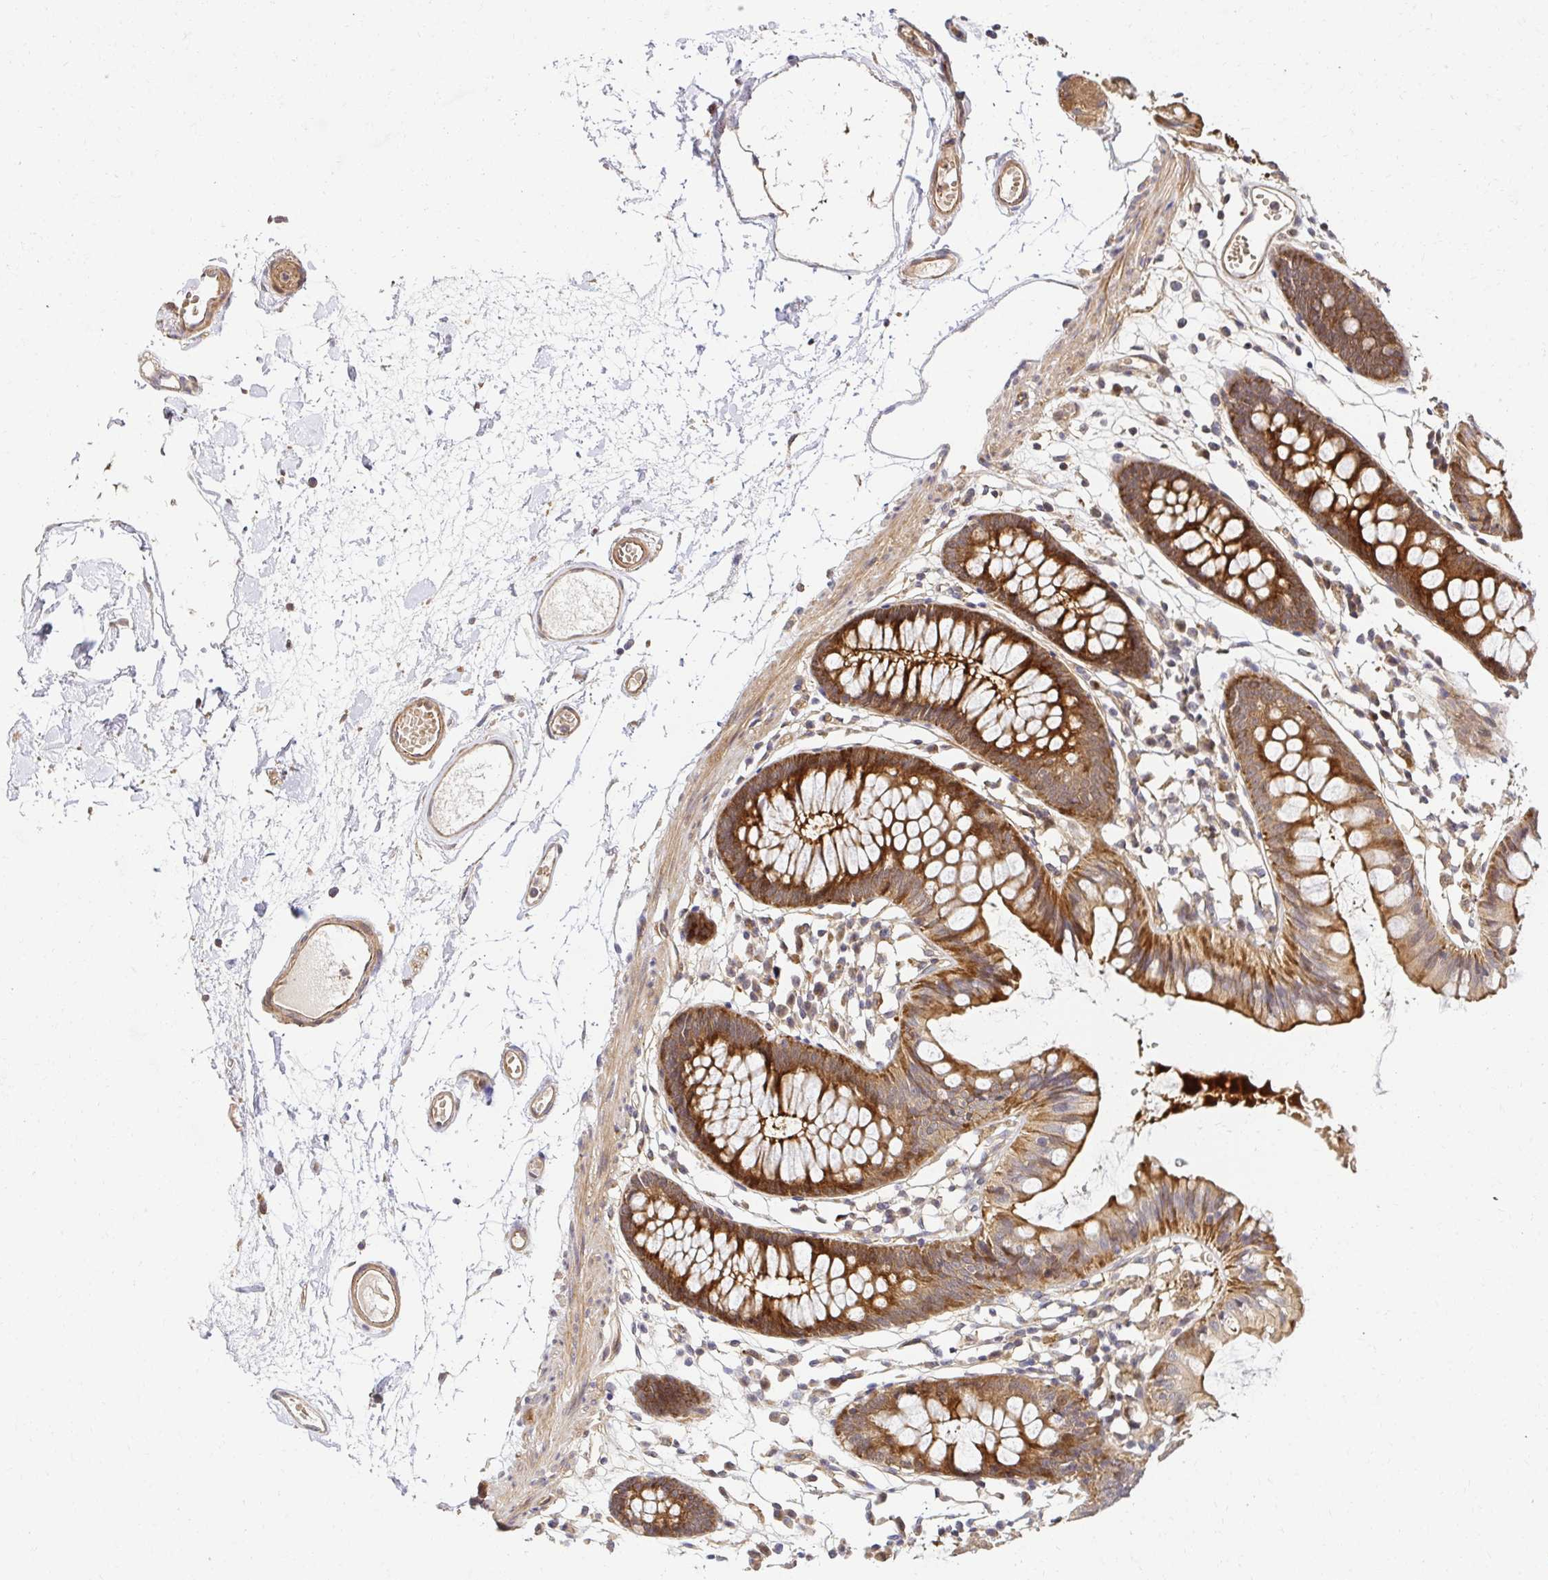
{"staining": {"intensity": "moderate", "quantity": ">75%", "location": "cytoplasmic/membranous"}, "tissue": "colon", "cell_type": "Endothelial cells", "image_type": "normal", "snomed": [{"axis": "morphology", "description": "Normal tissue, NOS"}, {"axis": "topography", "description": "Colon"}], "caption": "Protein staining of unremarkable colon reveals moderate cytoplasmic/membranous positivity in approximately >75% of endothelial cells.", "gene": "PSMA4", "patient": {"sex": "female", "age": 84}}